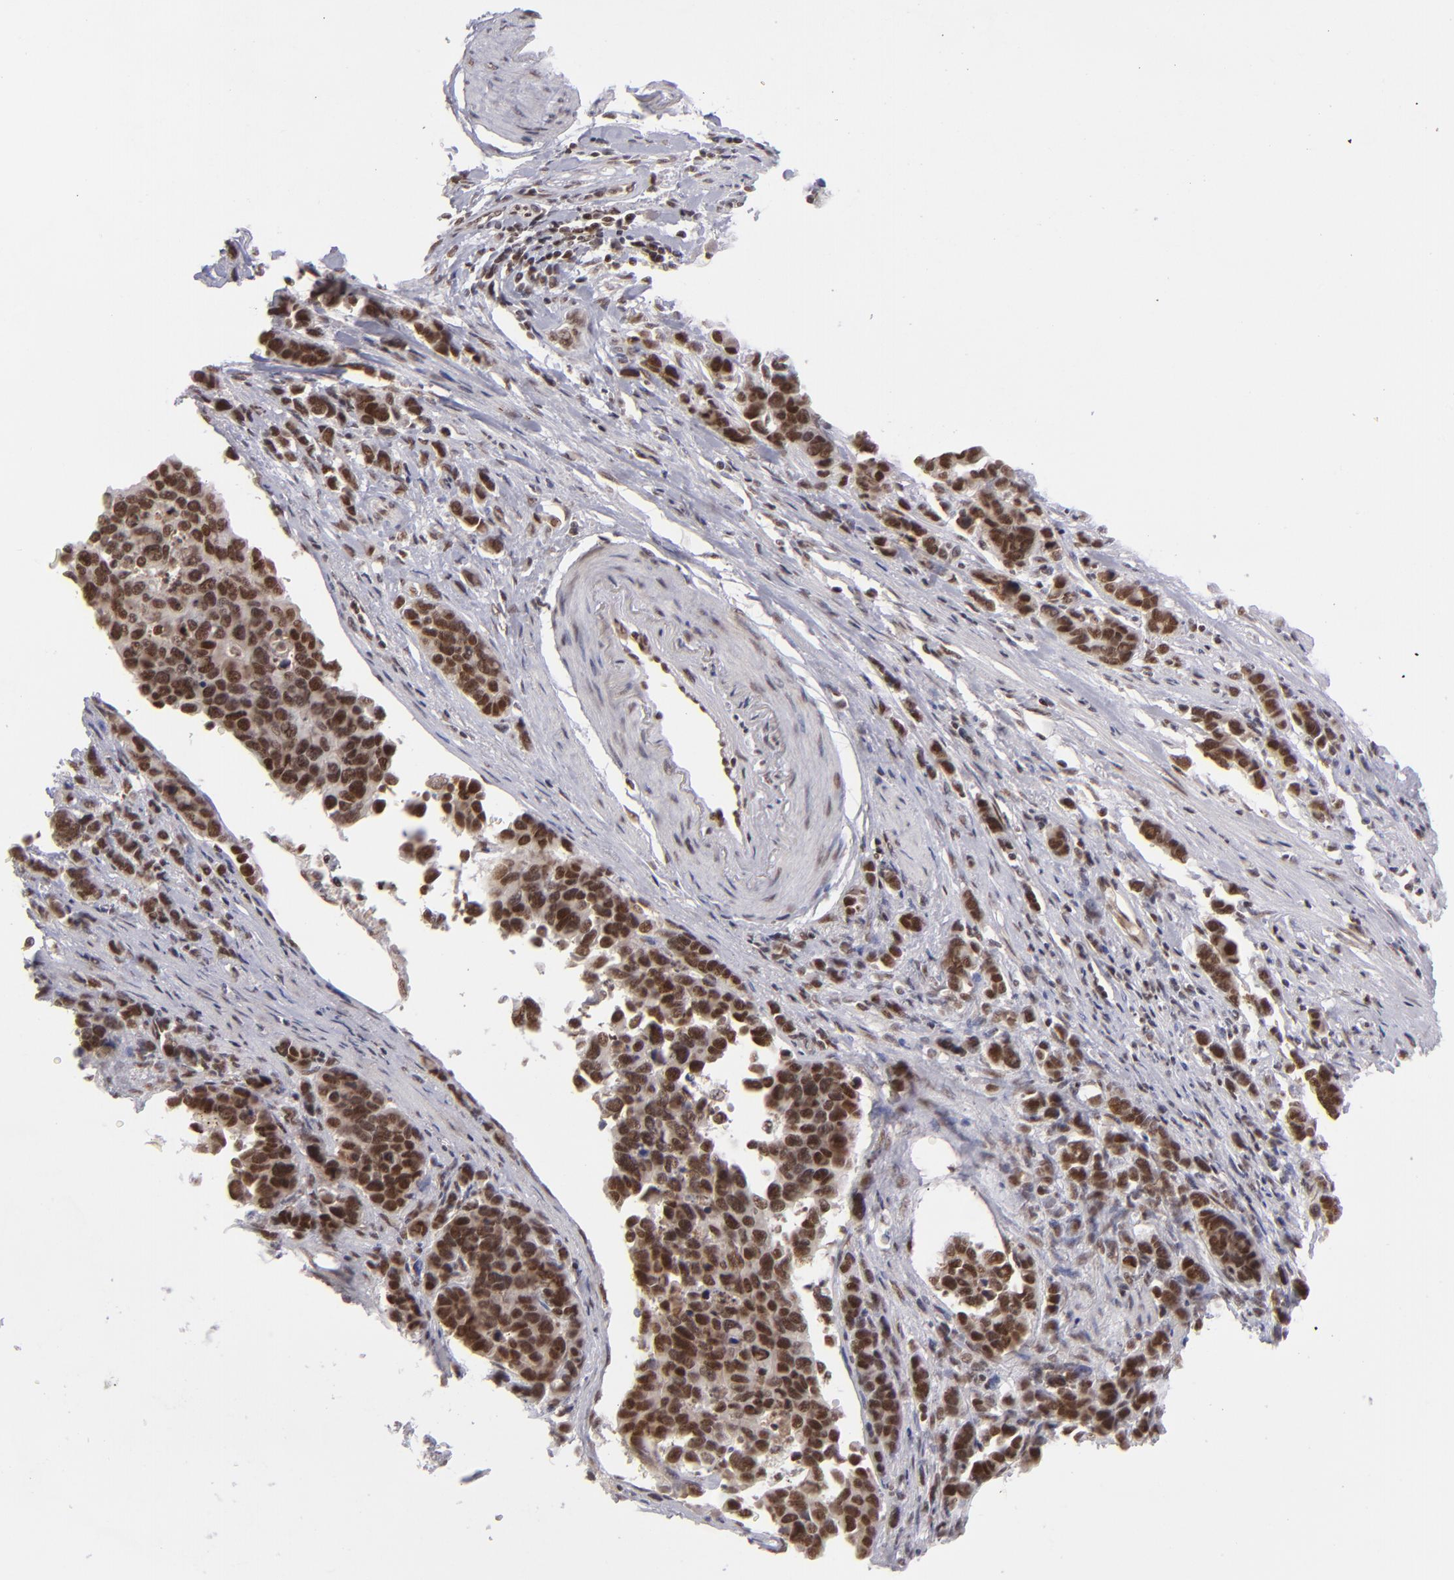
{"staining": {"intensity": "strong", "quantity": ">75%", "location": "nuclear"}, "tissue": "stomach cancer", "cell_type": "Tumor cells", "image_type": "cancer", "snomed": [{"axis": "morphology", "description": "Adenocarcinoma, NOS"}, {"axis": "topography", "description": "Stomach, upper"}], "caption": "A brown stain labels strong nuclear staining of a protein in stomach cancer tumor cells. (Stains: DAB (3,3'-diaminobenzidine) in brown, nuclei in blue, Microscopy: brightfield microscopy at high magnification).", "gene": "MLLT3", "patient": {"sex": "male", "age": 71}}